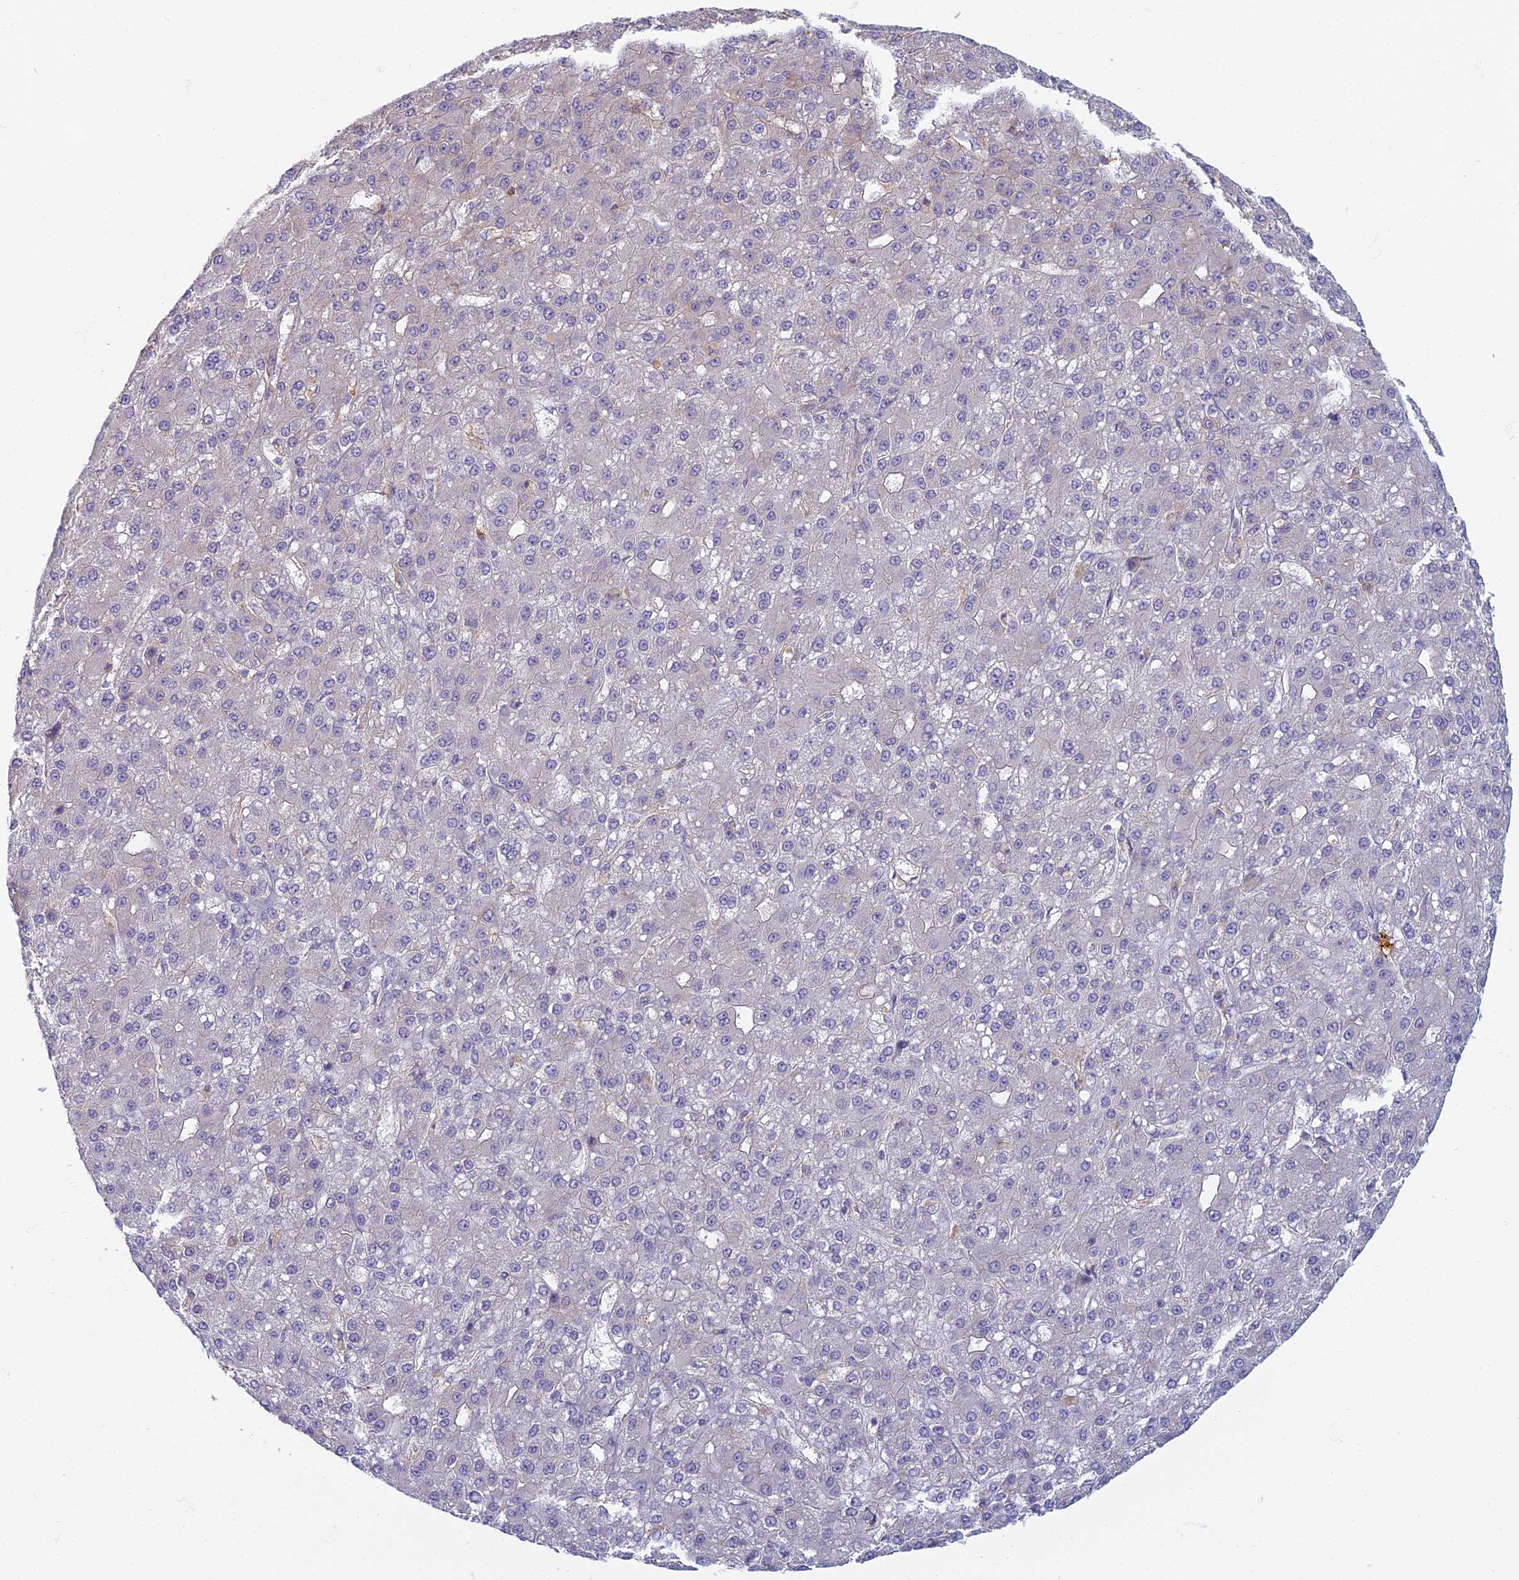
{"staining": {"intensity": "negative", "quantity": "none", "location": "none"}, "tissue": "liver cancer", "cell_type": "Tumor cells", "image_type": "cancer", "snomed": [{"axis": "morphology", "description": "Carcinoma, Hepatocellular, NOS"}, {"axis": "topography", "description": "Liver"}], "caption": "The image demonstrates no significant staining in tumor cells of liver hepatocellular carcinoma.", "gene": "PROX2", "patient": {"sex": "male", "age": 67}}